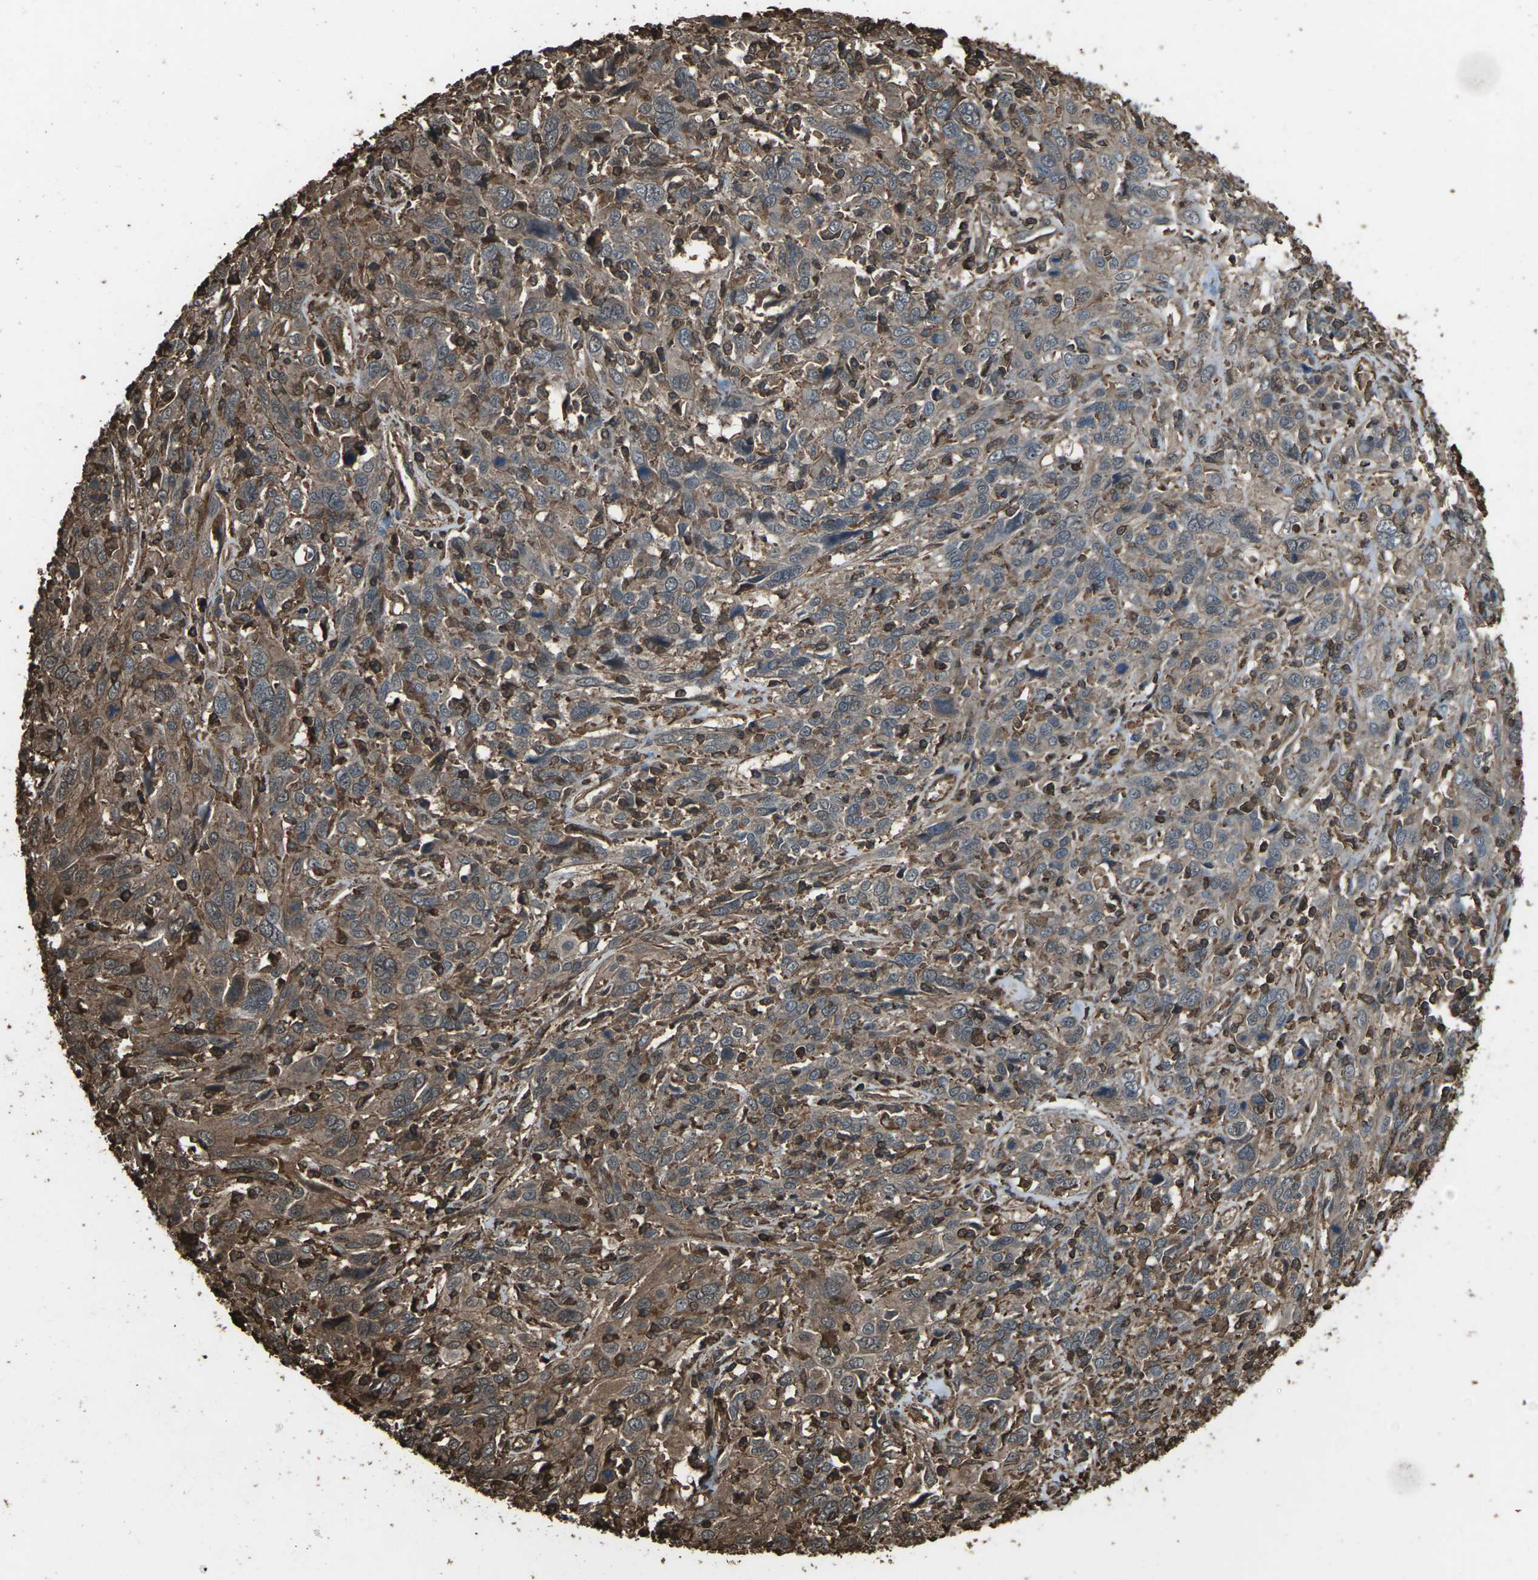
{"staining": {"intensity": "moderate", "quantity": ">75%", "location": "cytoplasmic/membranous"}, "tissue": "cervical cancer", "cell_type": "Tumor cells", "image_type": "cancer", "snomed": [{"axis": "morphology", "description": "Squamous cell carcinoma, NOS"}, {"axis": "topography", "description": "Cervix"}], "caption": "Immunohistochemical staining of human cervical cancer (squamous cell carcinoma) reveals moderate cytoplasmic/membranous protein expression in approximately >75% of tumor cells.", "gene": "DHPS", "patient": {"sex": "female", "age": 46}}